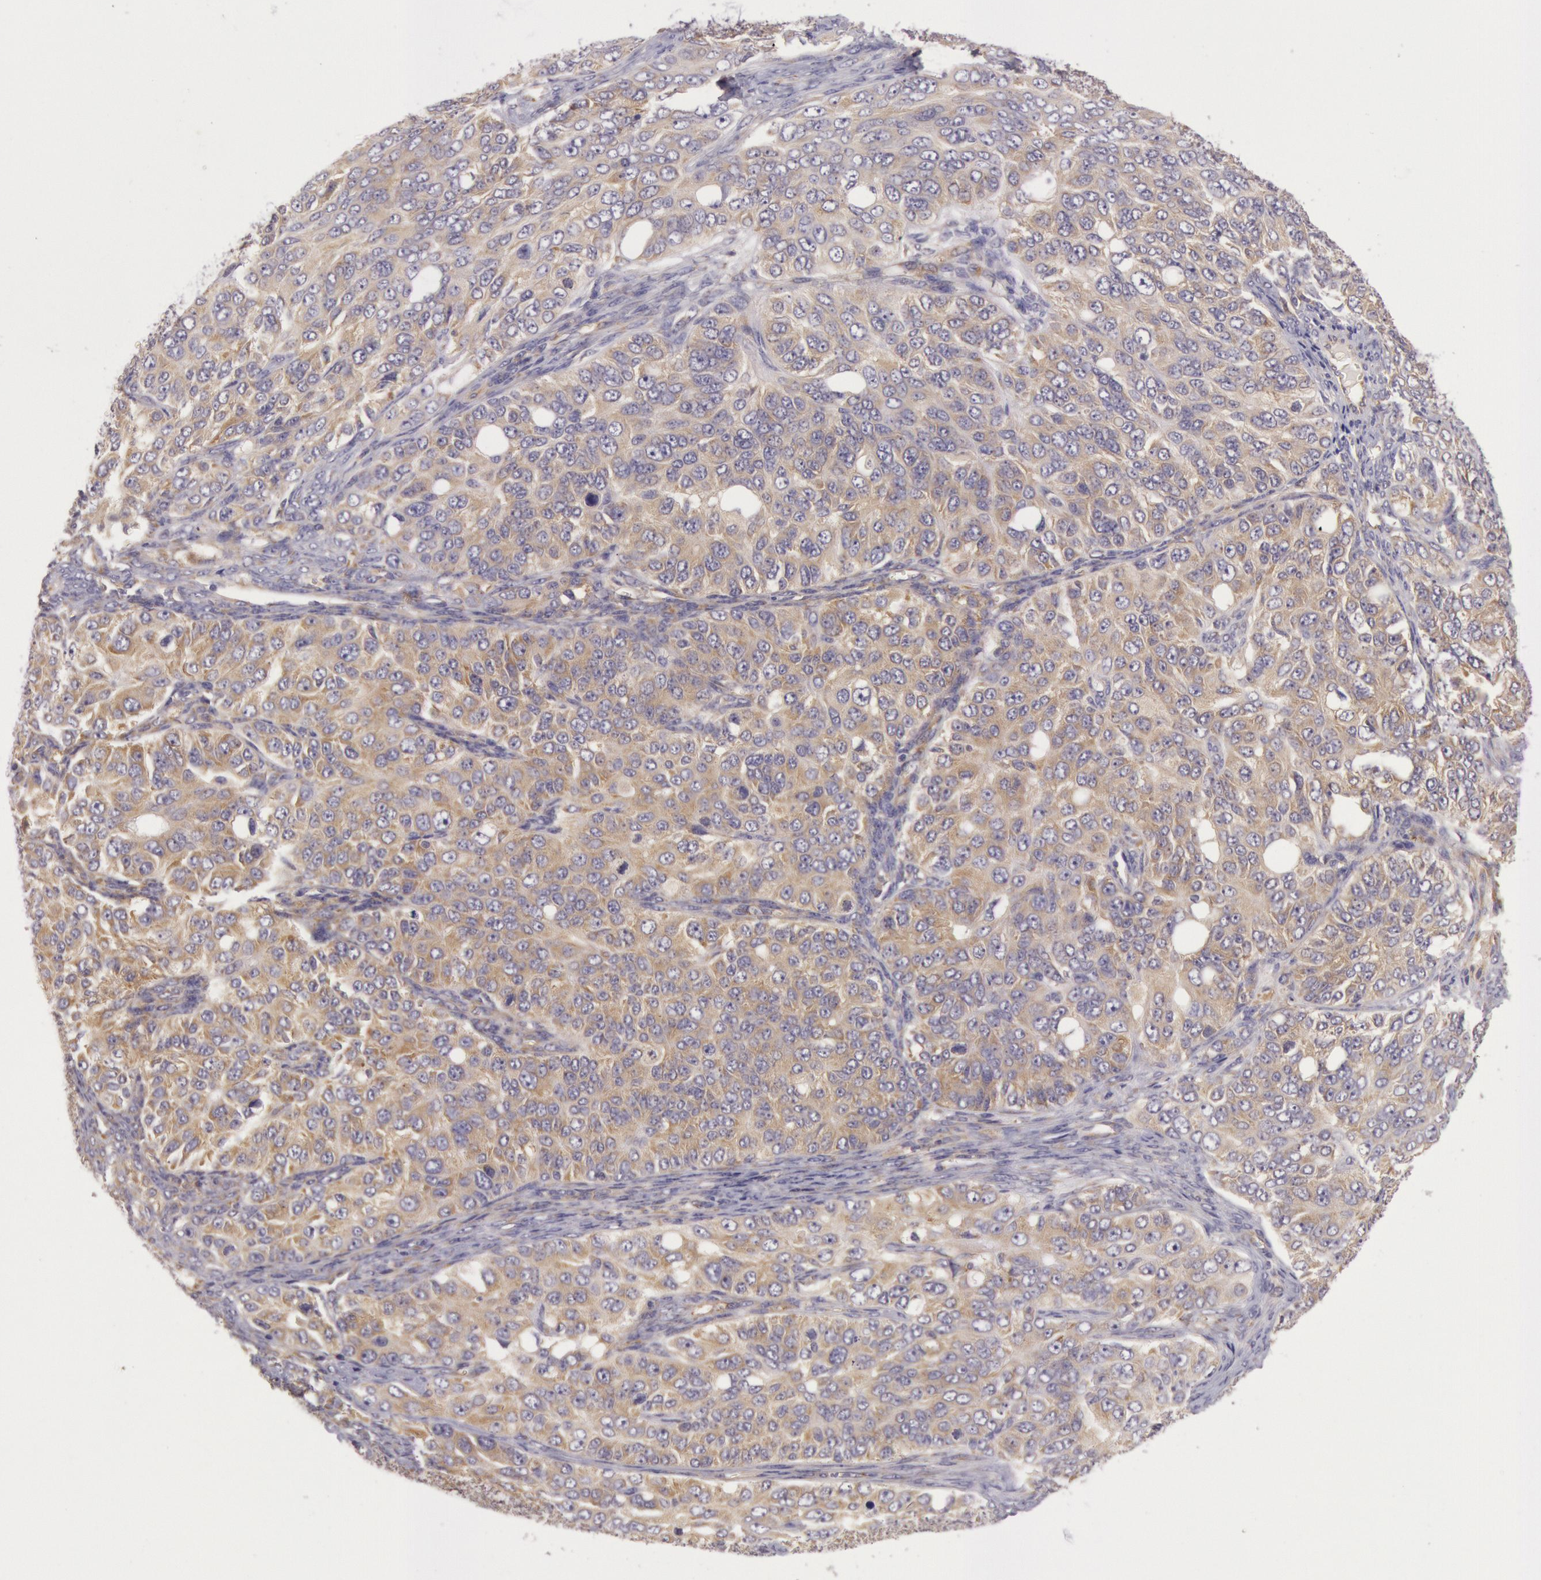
{"staining": {"intensity": "weak", "quantity": ">75%", "location": "cytoplasmic/membranous"}, "tissue": "ovarian cancer", "cell_type": "Tumor cells", "image_type": "cancer", "snomed": [{"axis": "morphology", "description": "Carcinoma, endometroid"}, {"axis": "topography", "description": "Ovary"}], "caption": "Ovarian endometroid carcinoma tissue reveals weak cytoplasmic/membranous staining in about >75% of tumor cells", "gene": "CHUK", "patient": {"sex": "female", "age": 51}}